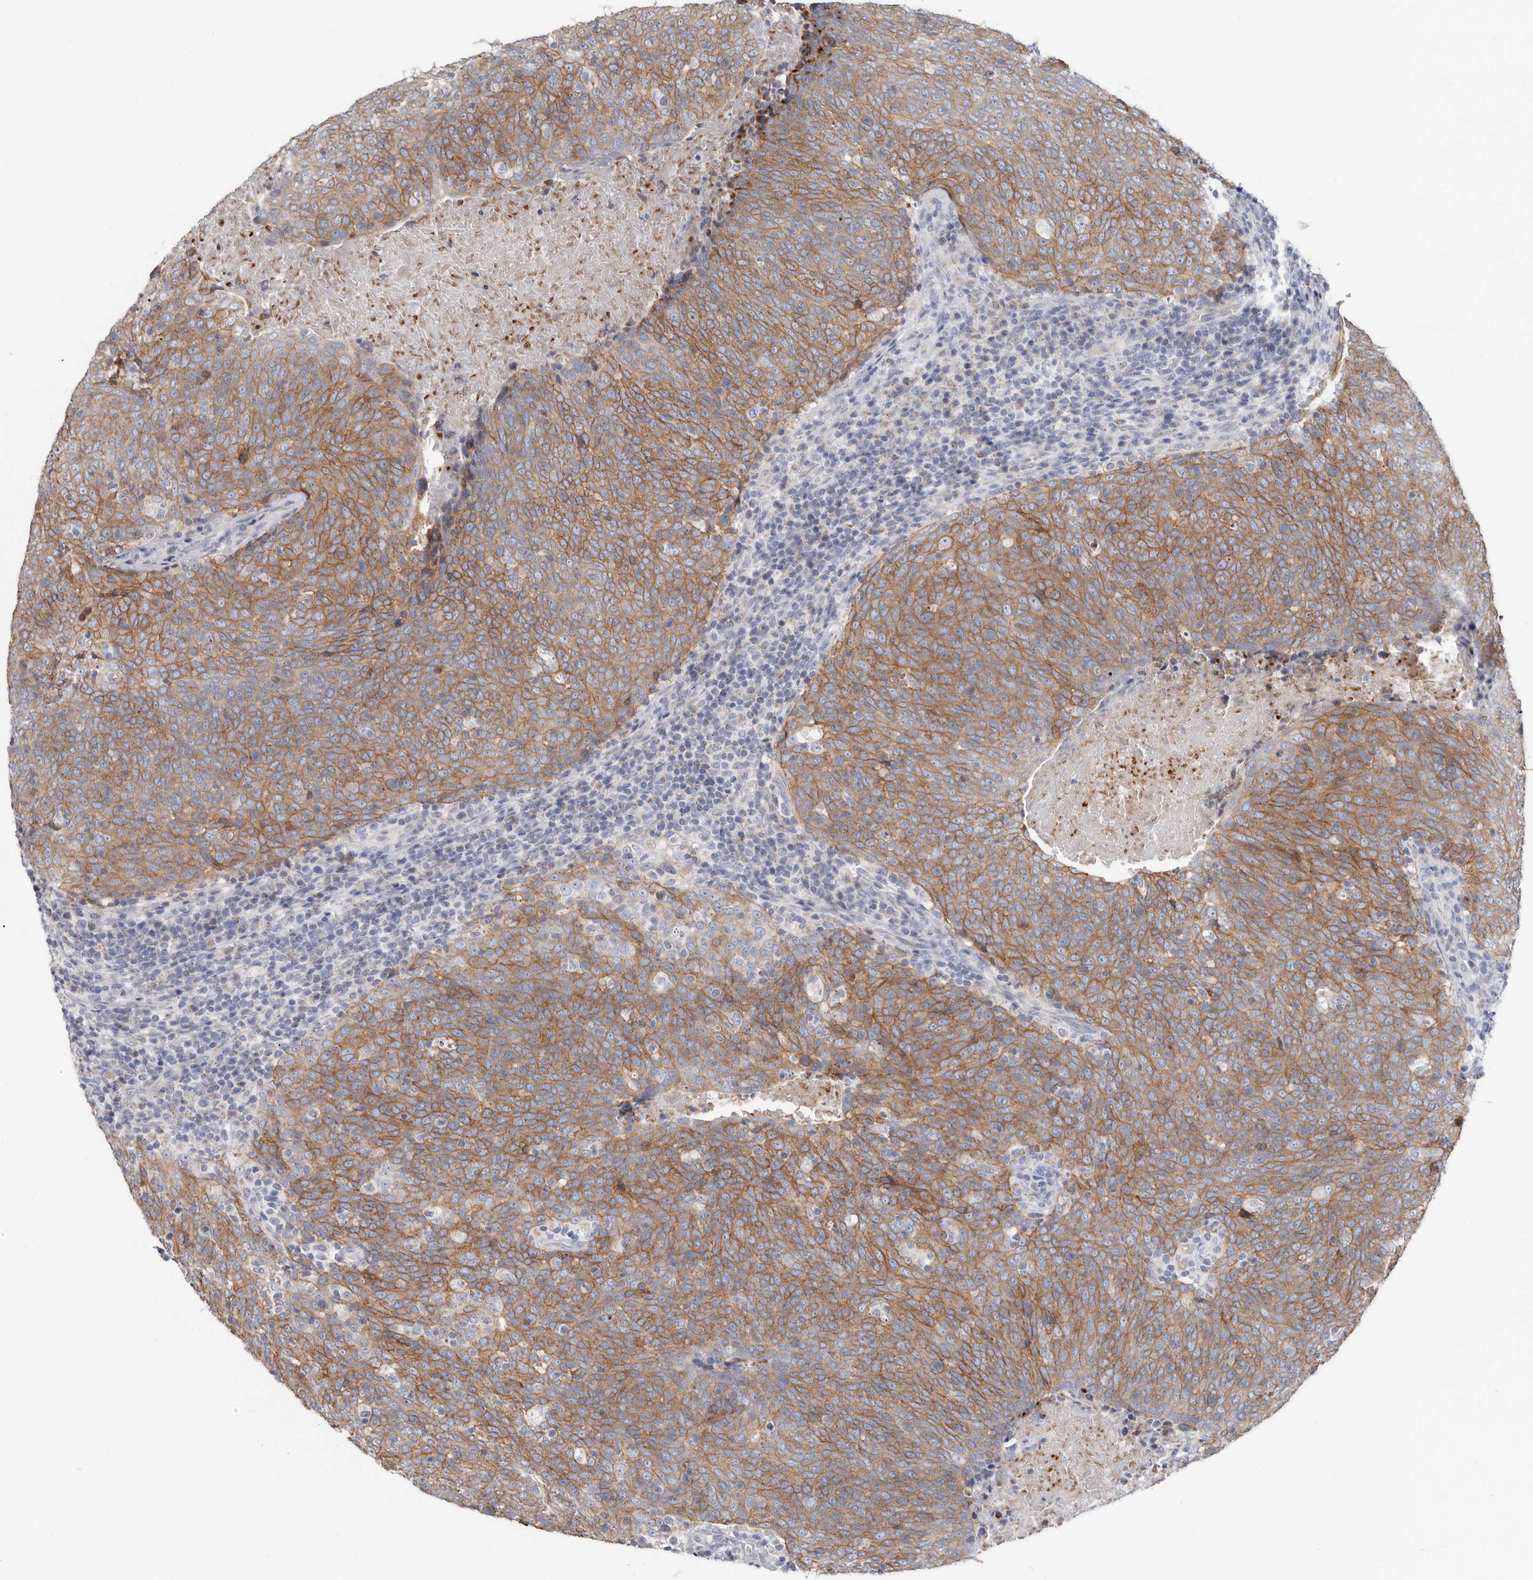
{"staining": {"intensity": "moderate", "quantity": ">75%", "location": "cytoplasmic/membranous"}, "tissue": "head and neck cancer", "cell_type": "Tumor cells", "image_type": "cancer", "snomed": [{"axis": "morphology", "description": "Squamous cell carcinoma, NOS"}, {"axis": "morphology", "description": "Squamous cell carcinoma, metastatic, NOS"}, {"axis": "topography", "description": "Lymph node"}, {"axis": "topography", "description": "Head-Neck"}], "caption": "Protein staining by IHC exhibits moderate cytoplasmic/membranous positivity in about >75% of tumor cells in head and neck cancer.", "gene": "RSPO2", "patient": {"sex": "male", "age": 62}}